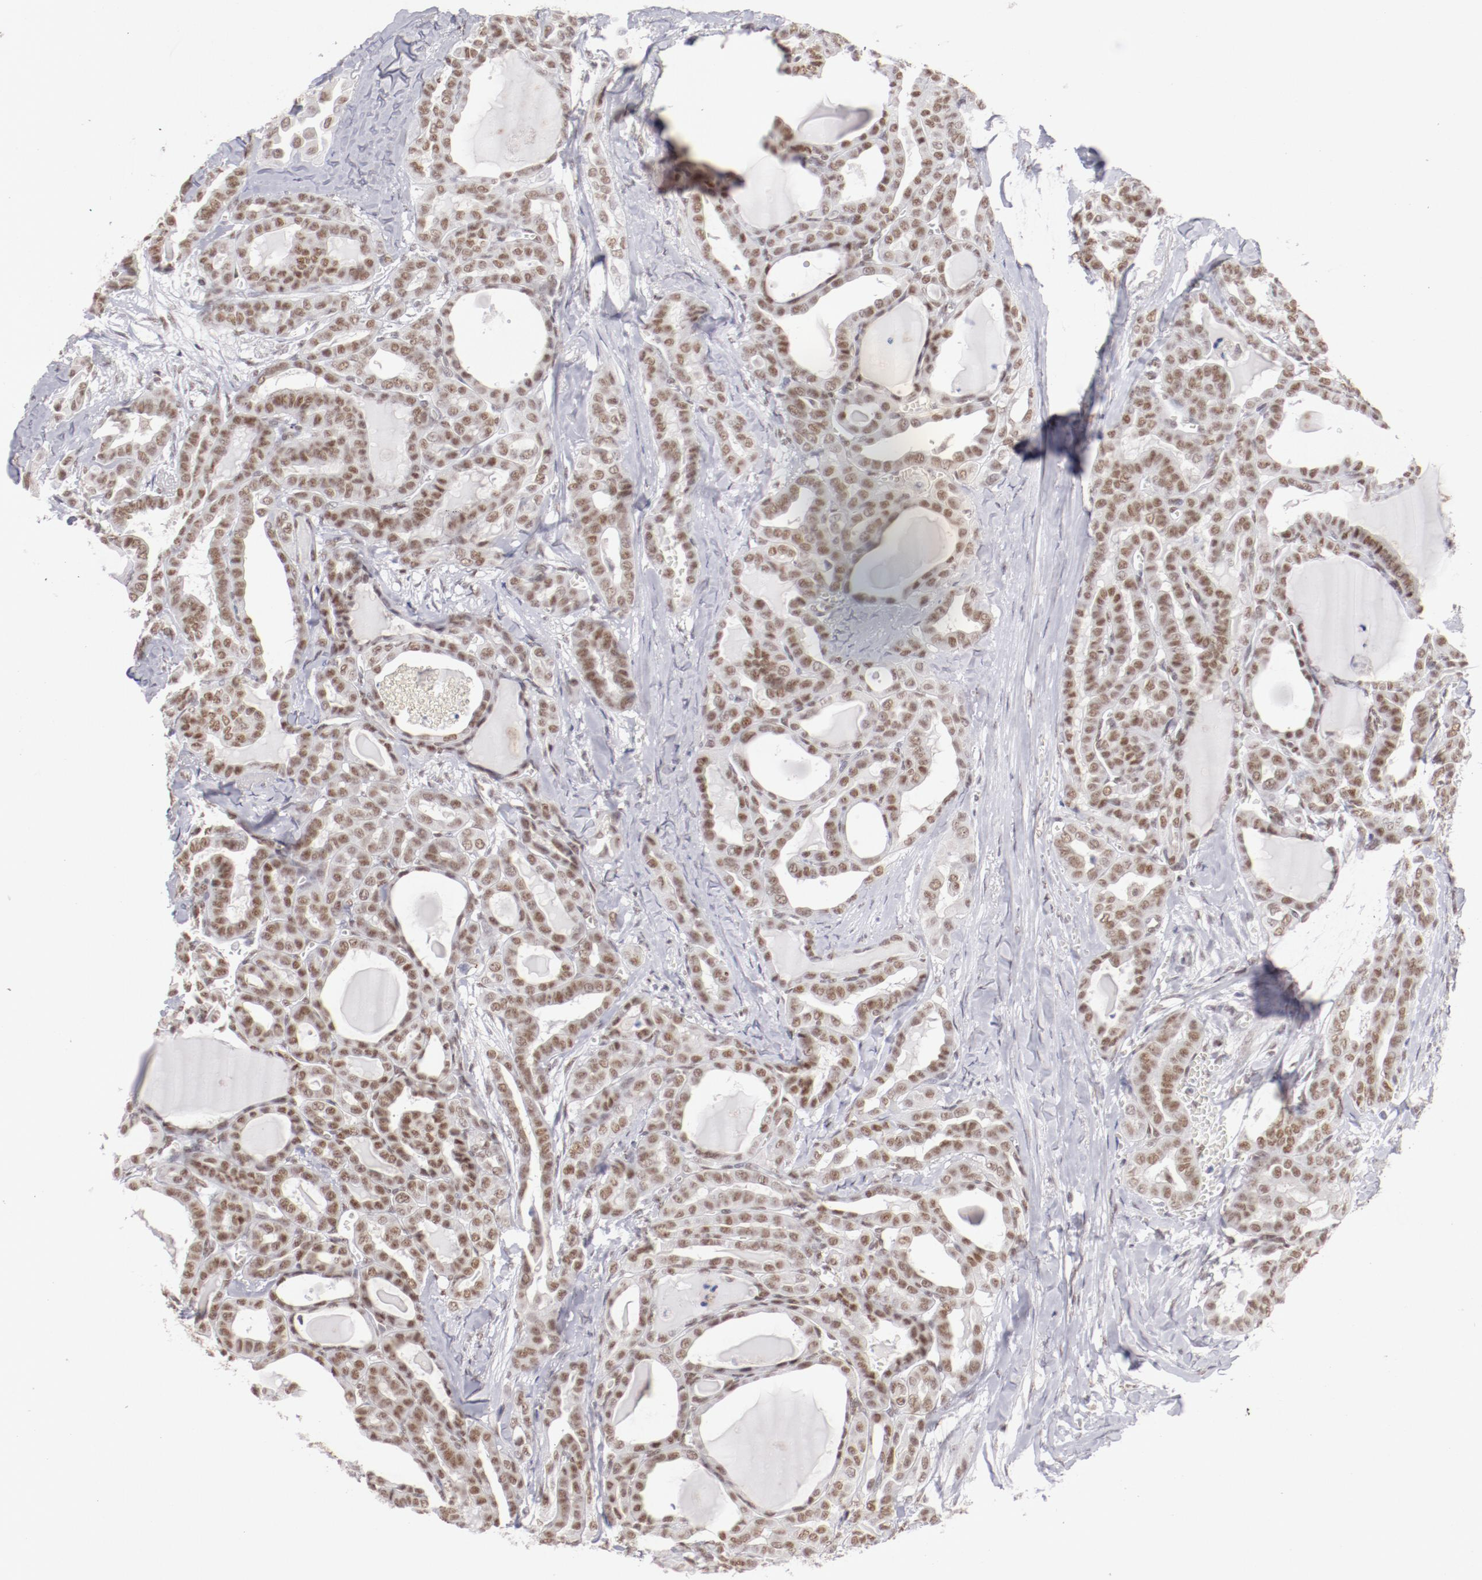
{"staining": {"intensity": "moderate", "quantity": ">75%", "location": "nuclear"}, "tissue": "thyroid cancer", "cell_type": "Tumor cells", "image_type": "cancer", "snomed": [{"axis": "morphology", "description": "Carcinoma, NOS"}, {"axis": "topography", "description": "Thyroid gland"}], "caption": "Tumor cells demonstrate moderate nuclear positivity in about >75% of cells in thyroid cancer (carcinoma). (brown staining indicates protein expression, while blue staining denotes nuclei).", "gene": "TFAP4", "patient": {"sex": "female", "age": 91}}